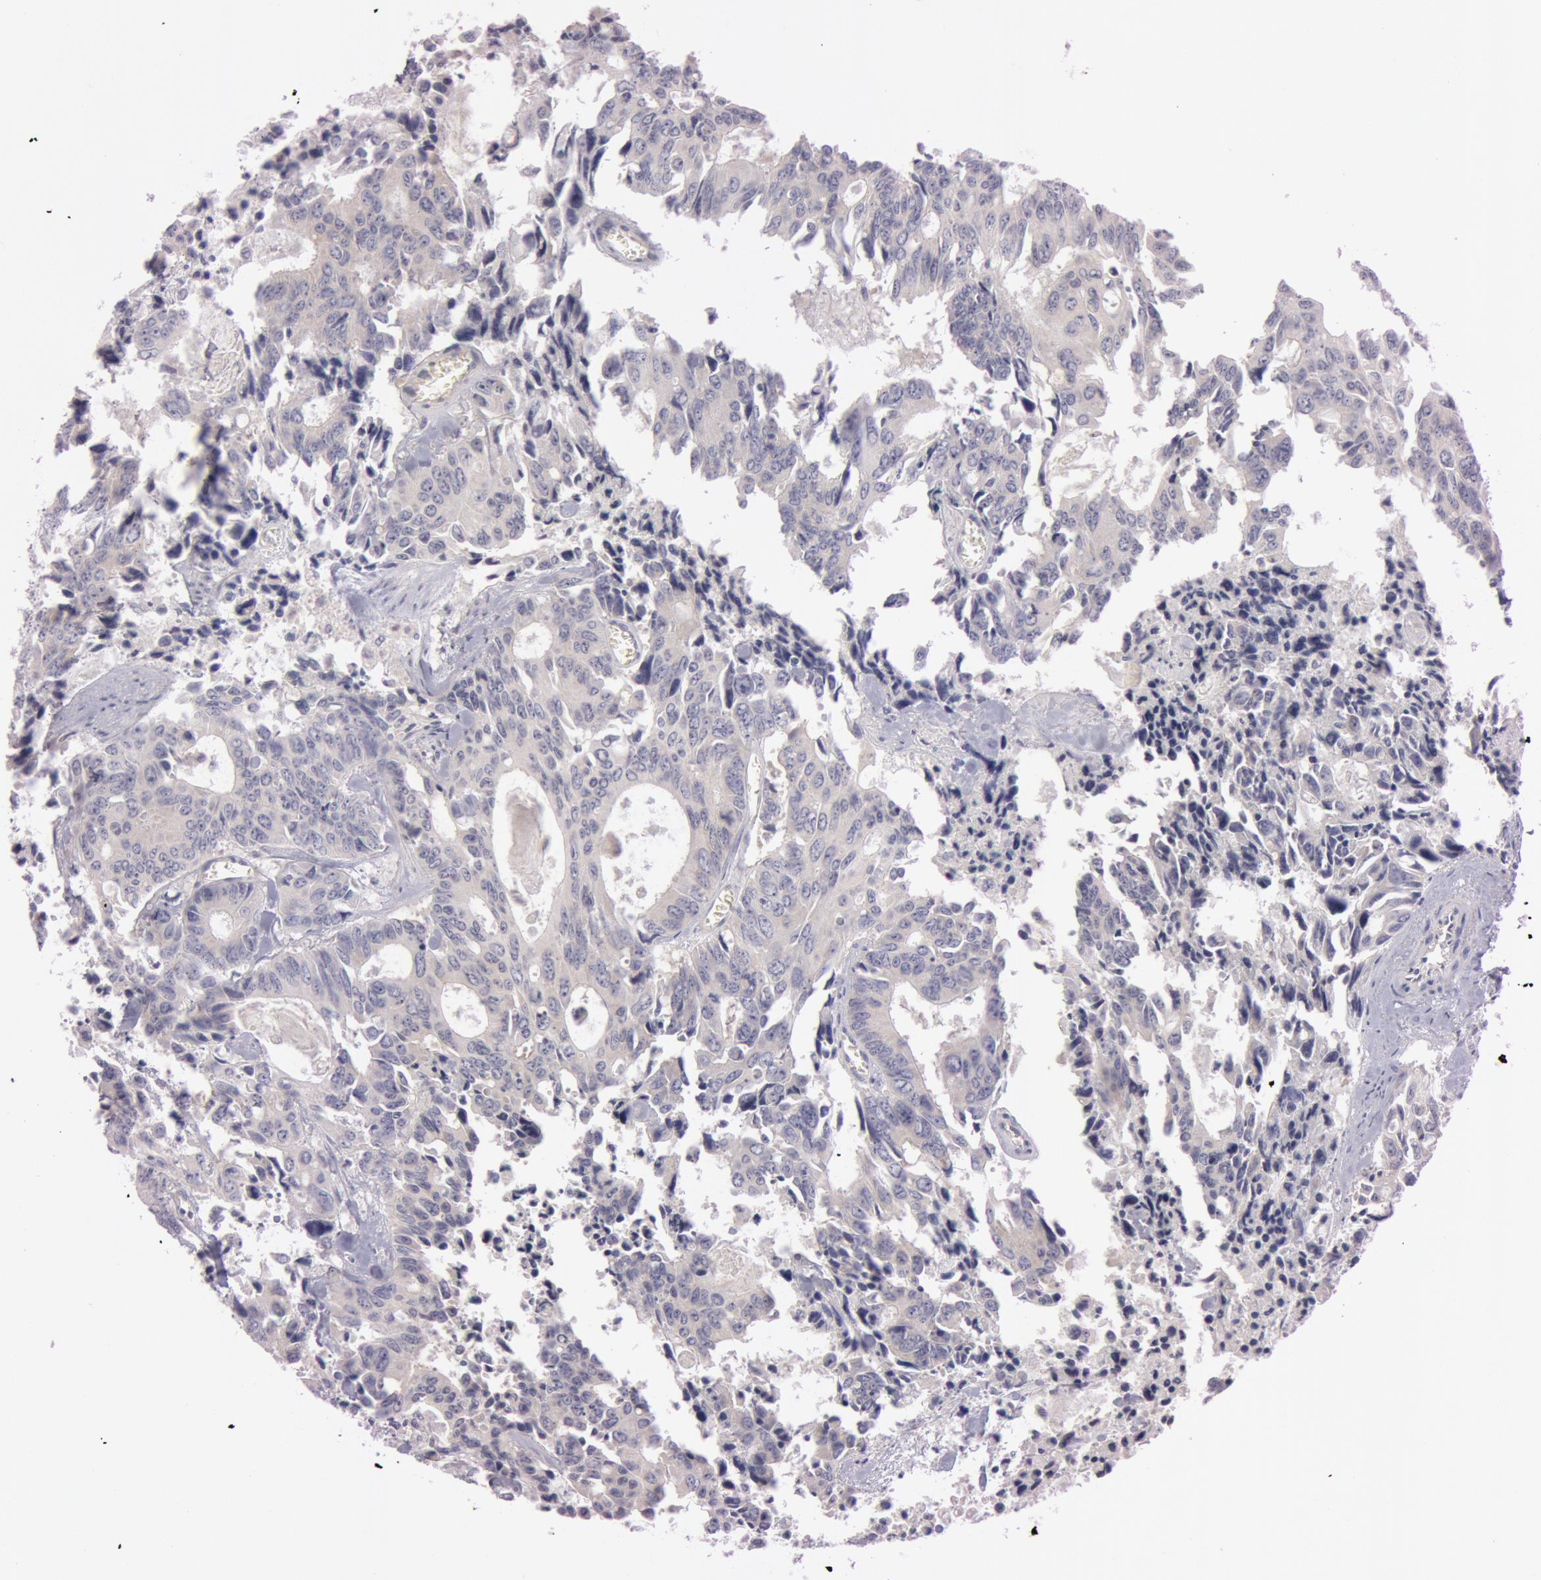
{"staining": {"intensity": "negative", "quantity": "none", "location": "none"}, "tissue": "colorectal cancer", "cell_type": "Tumor cells", "image_type": "cancer", "snomed": [{"axis": "morphology", "description": "Adenocarcinoma, NOS"}, {"axis": "topography", "description": "Rectum"}], "caption": "Tumor cells show no significant staining in colorectal cancer. The staining was performed using DAB (3,3'-diaminobenzidine) to visualize the protein expression in brown, while the nuclei were stained in blue with hematoxylin (Magnification: 20x).", "gene": "RALGAPA1", "patient": {"sex": "male", "age": 76}}